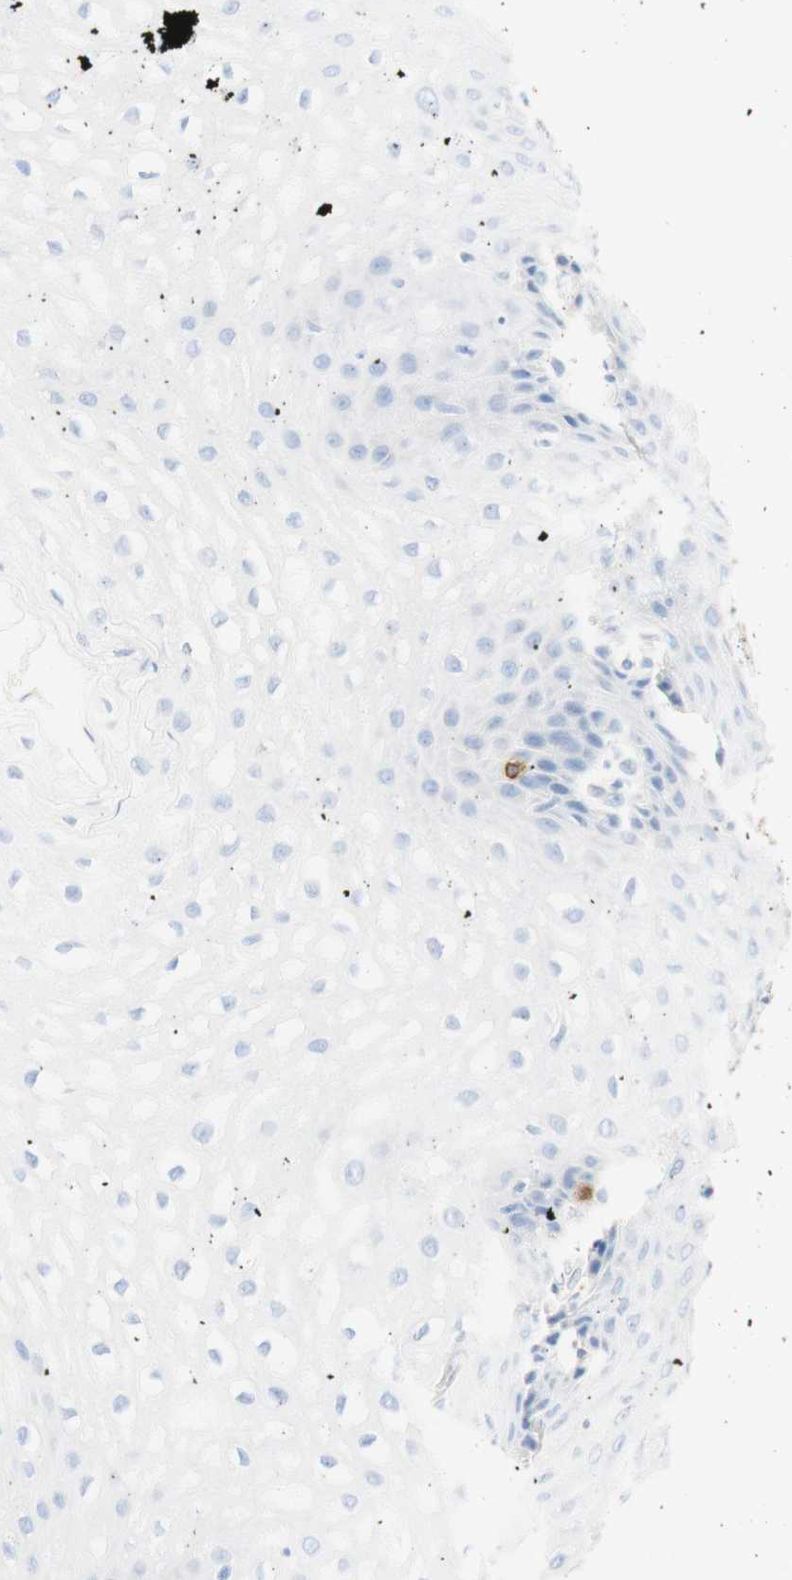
{"staining": {"intensity": "negative", "quantity": "none", "location": "none"}, "tissue": "esophagus", "cell_type": "Squamous epithelial cells", "image_type": "normal", "snomed": [{"axis": "morphology", "description": "Normal tissue, NOS"}, {"axis": "topography", "description": "Esophagus"}], "caption": "Image shows no significant protein staining in squamous epithelial cells of benign esophagus. (Brightfield microscopy of DAB immunohistochemistry at high magnification).", "gene": "CD63", "patient": {"sex": "male", "age": 54}}